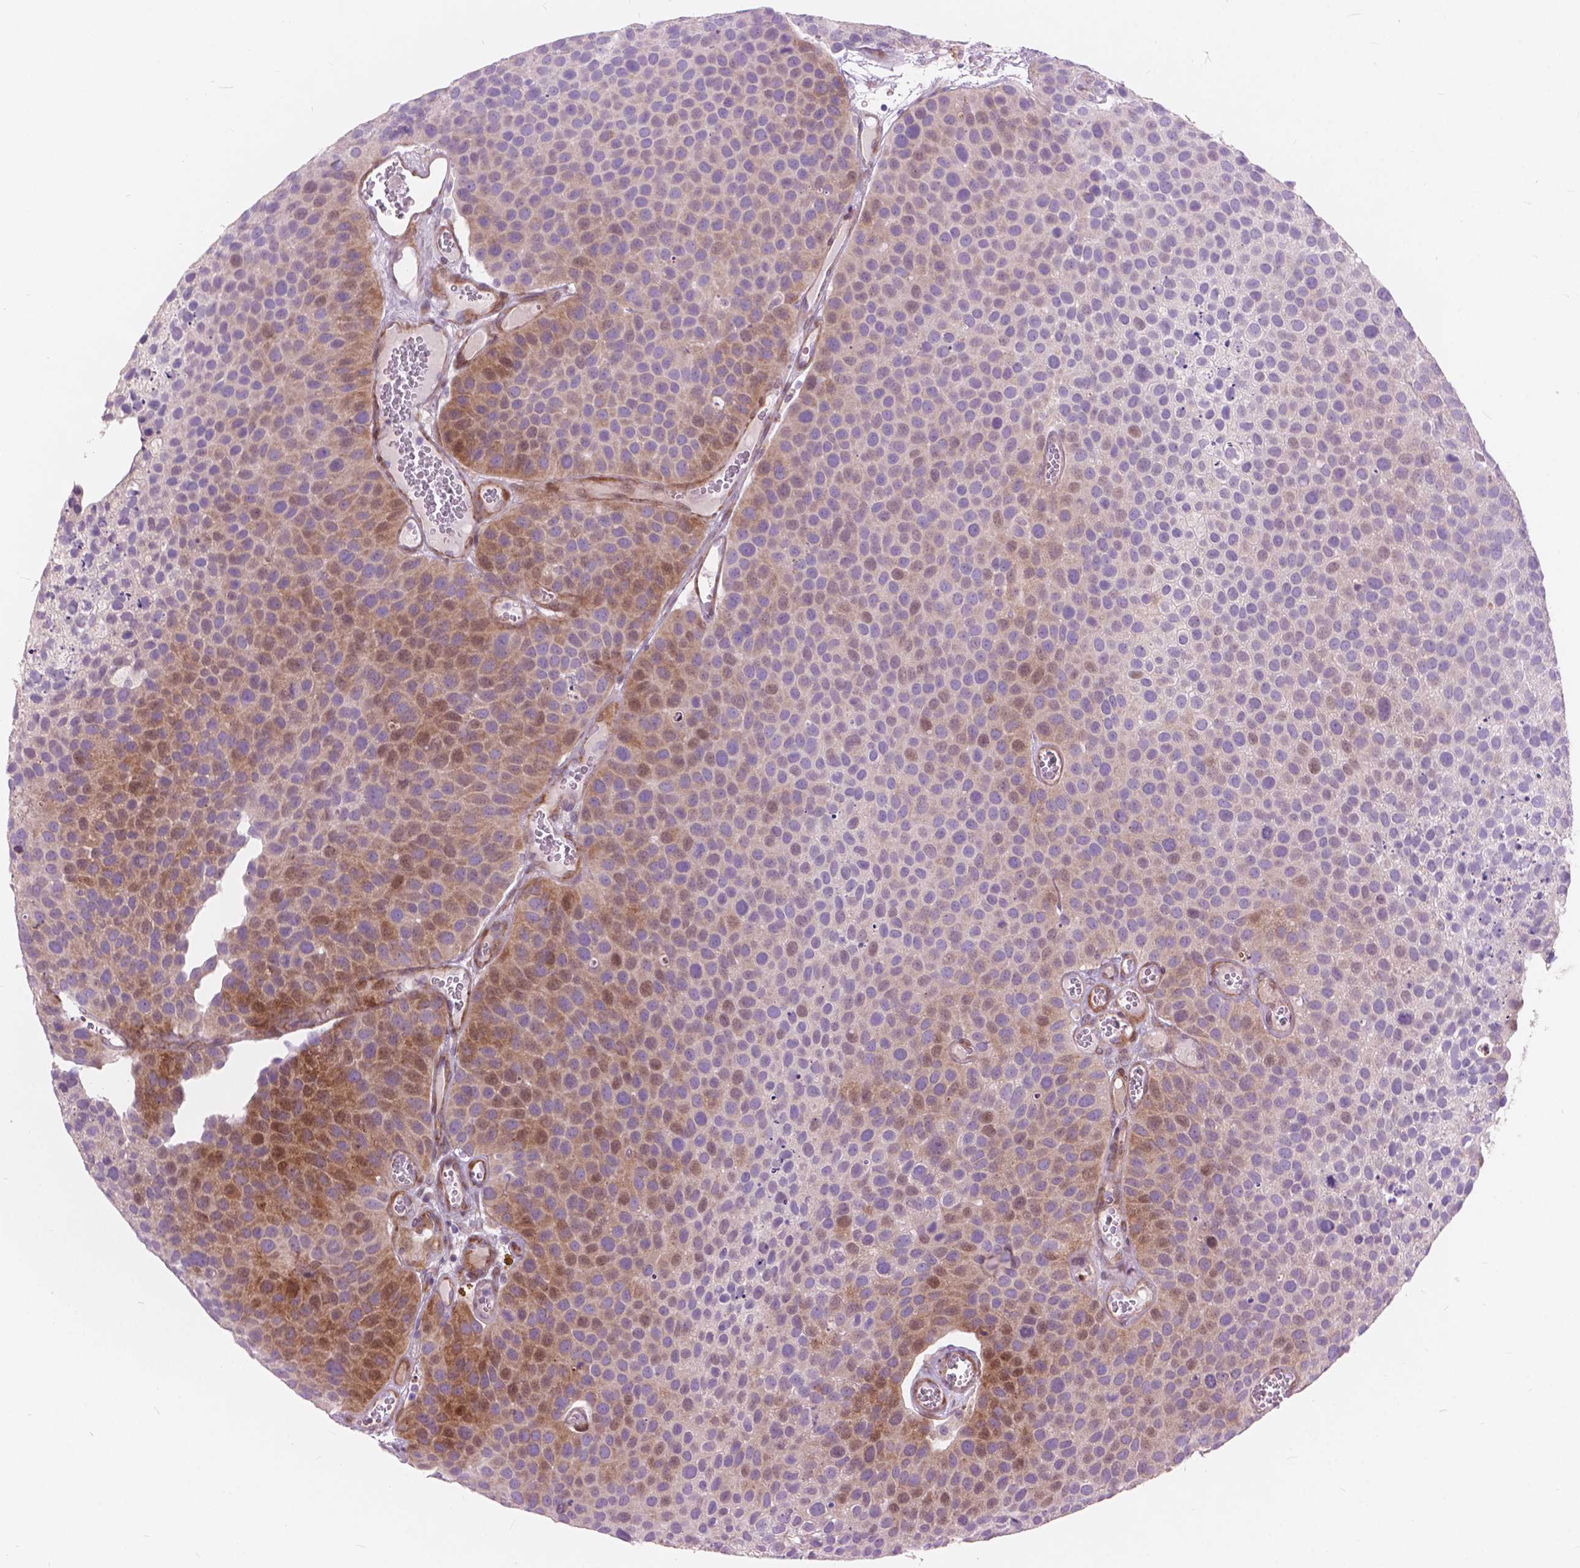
{"staining": {"intensity": "moderate", "quantity": "<25%", "location": "cytoplasmic/membranous,nuclear"}, "tissue": "urothelial cancer", "cell_type": "Tumor cells", "image_type": "cancer", "snomed": [{"axis": "morphology", "description": "Urothelial carcinoma, Low grade"}, {"axis": "topography", "description": "Urinary bladder"}], "caption": "Immunohistochemistry (DAB (3,3'-diaminobenzidine)) staining of urothelial carcinoma (low-grade) exhibits moderate cytoplasmic/membranous and nuclear protein staining in approximately <25% of tumor cells. The protein of interest is stained brown, and the nuclei are stained in blue (DAB IHC with brightfield microscopy, high magnification).", "gene": "MORN1", "patient": {"sex": "female", "age": 69}}